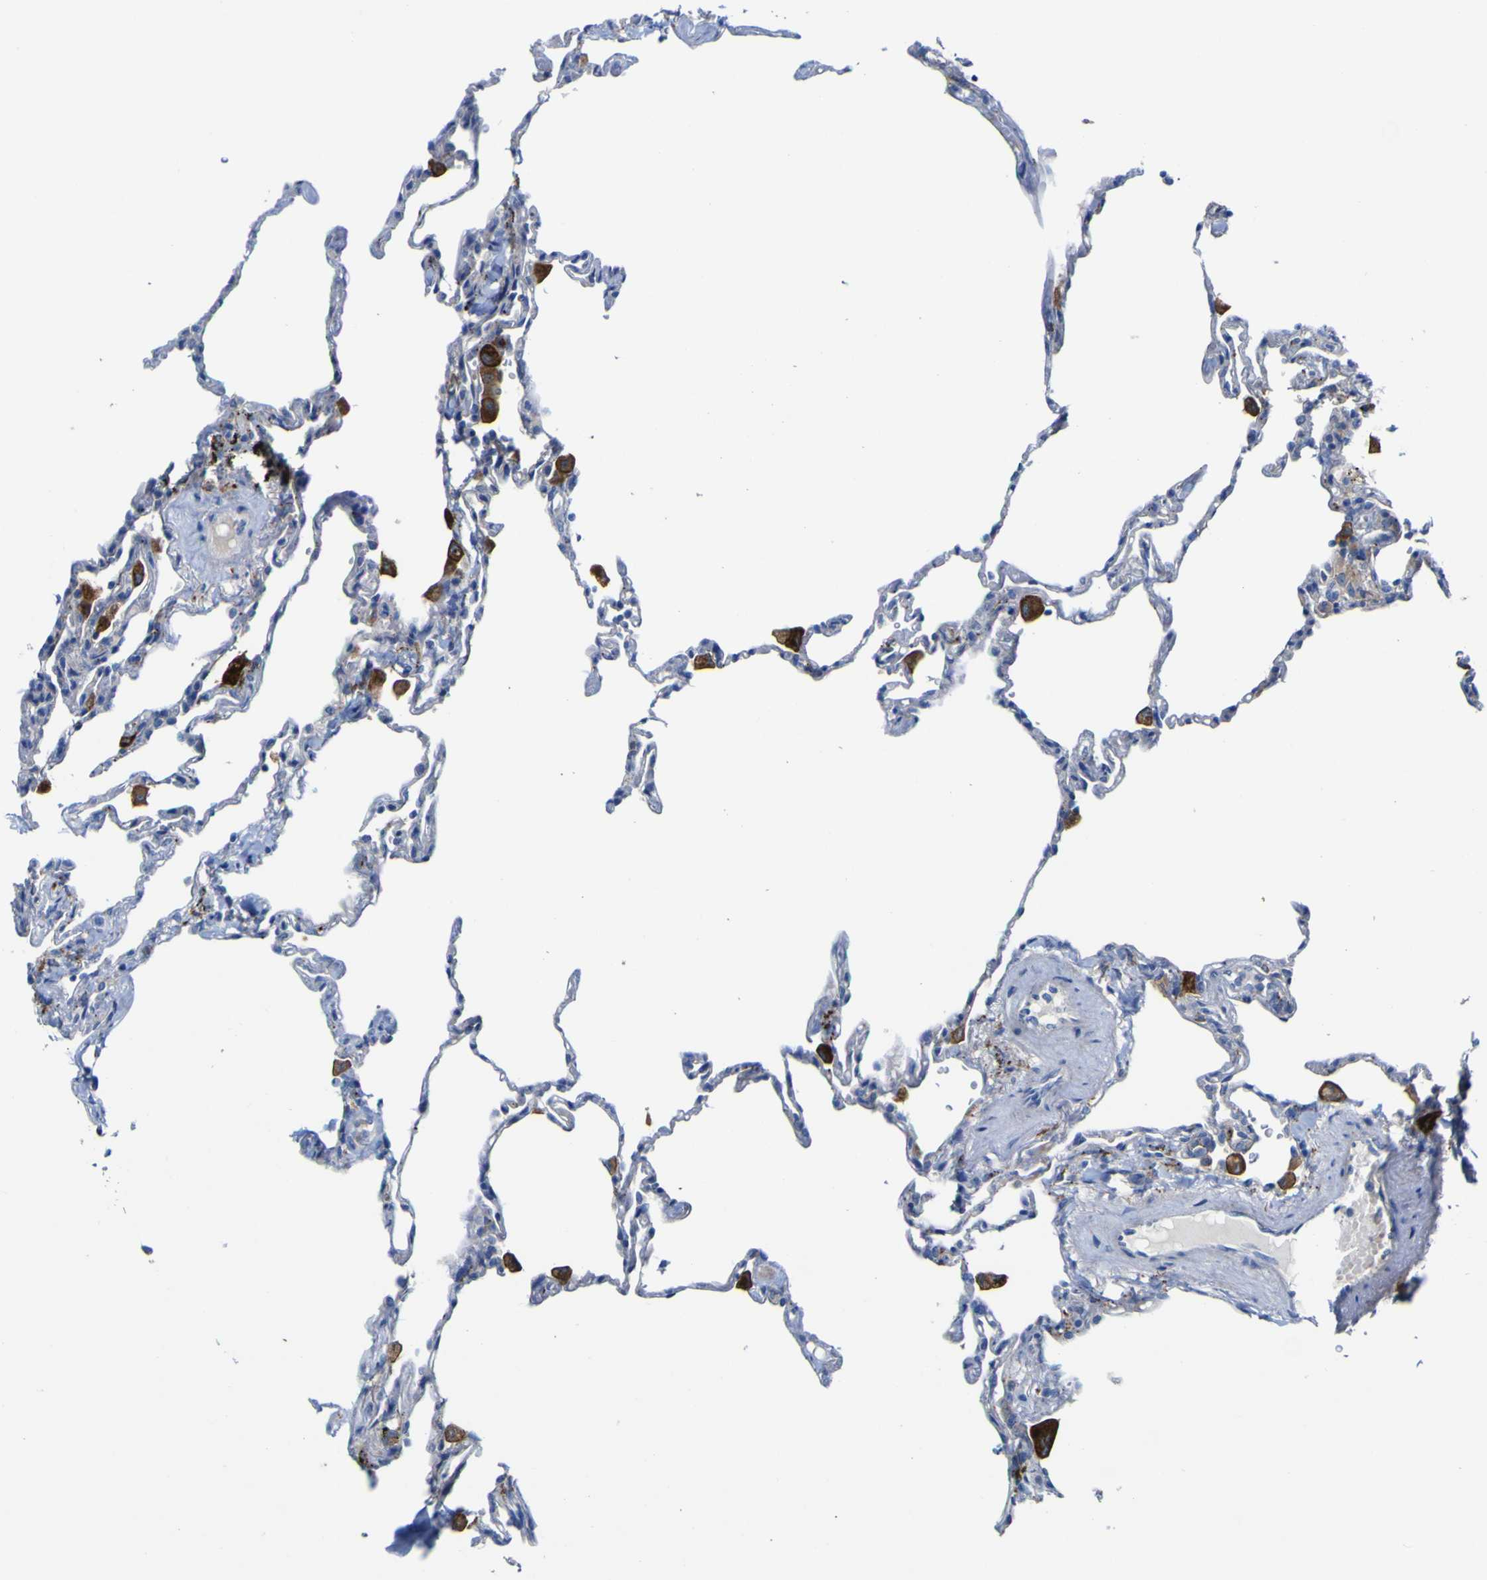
{"staining": {"intensity": "negative", "quantity": "none", "location": "none"}, "tissue": "lung", "cell_type": "Alveolar cells", "image_type": "normal", "snomed": [{"axis": "morphology", "description": "Normal tissue, NOS"}, {"axis": "topography", "description": "Lung"}], "caption": "Immunohistochemistry of unremarkable lung exhibits no expression in alveolar cells. The staining is performed using DAB (3,3'-diaminobenzidine) brown chromogen with nuclei counter-stained in using hematoxylin.", "gene": "PTPRF", "patient": {"sex": "male", "age": 59}}